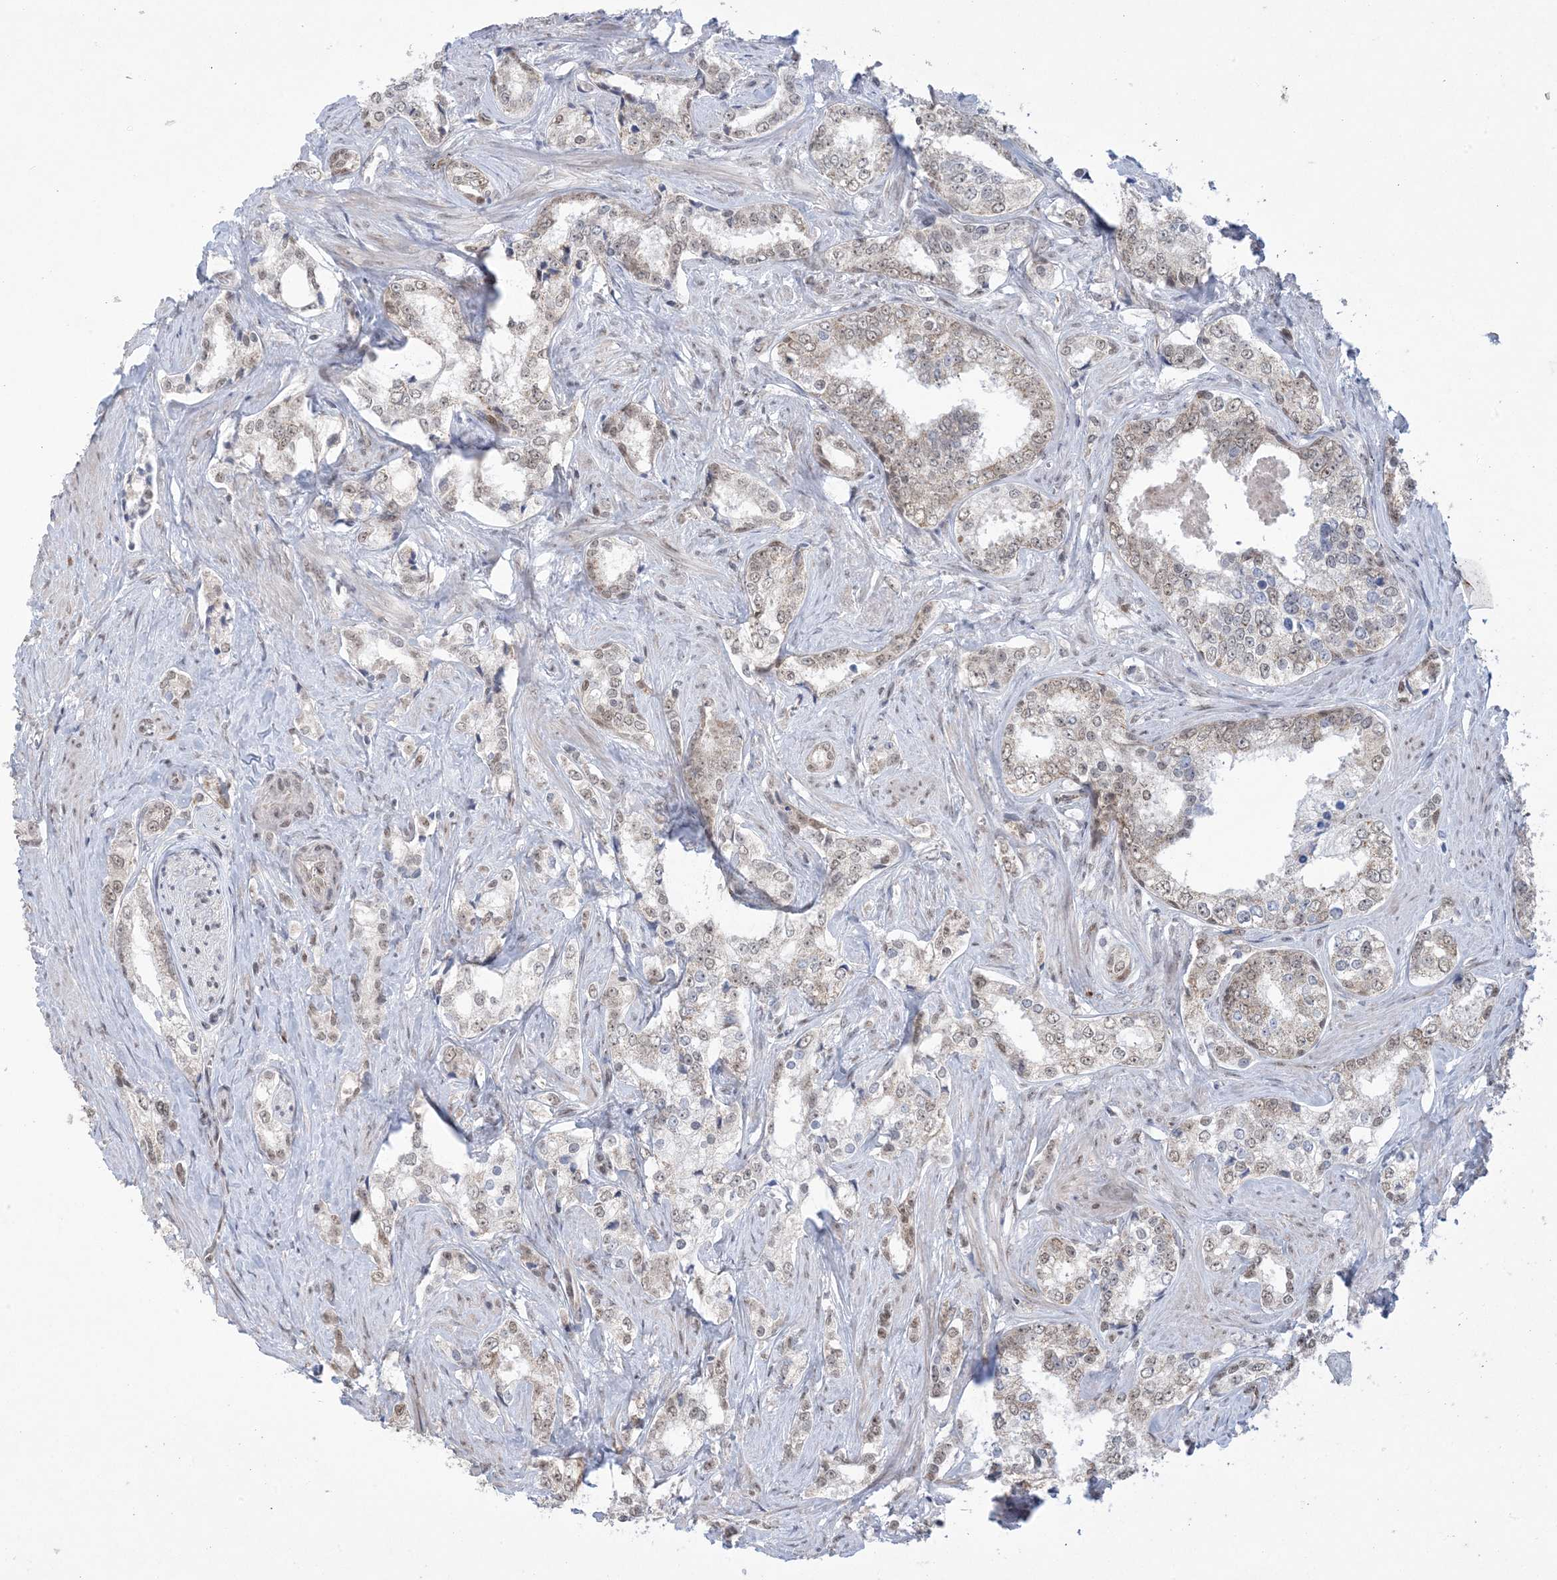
{"staining": {"intensity": "weak", "quantity": "<25%", "location": "nuclear"}, "tissue": "prostate cancer", "cell_type": "Tumor cells", "image_type": "cancer", "snomed": [{"axis": "morphology", "description": "Adenocarcinoma, High grade"}, {"axis": "topography", "description": "Prostate"}], "caption": "Human adenocarcinoma (high-grade) (prostate) stained for a protein using immunohistochemistry (IHC) demonstrates no staining in tumor cells.", "gene": "TRMT10C", "patient": {"sex": "male", "age": 66}}